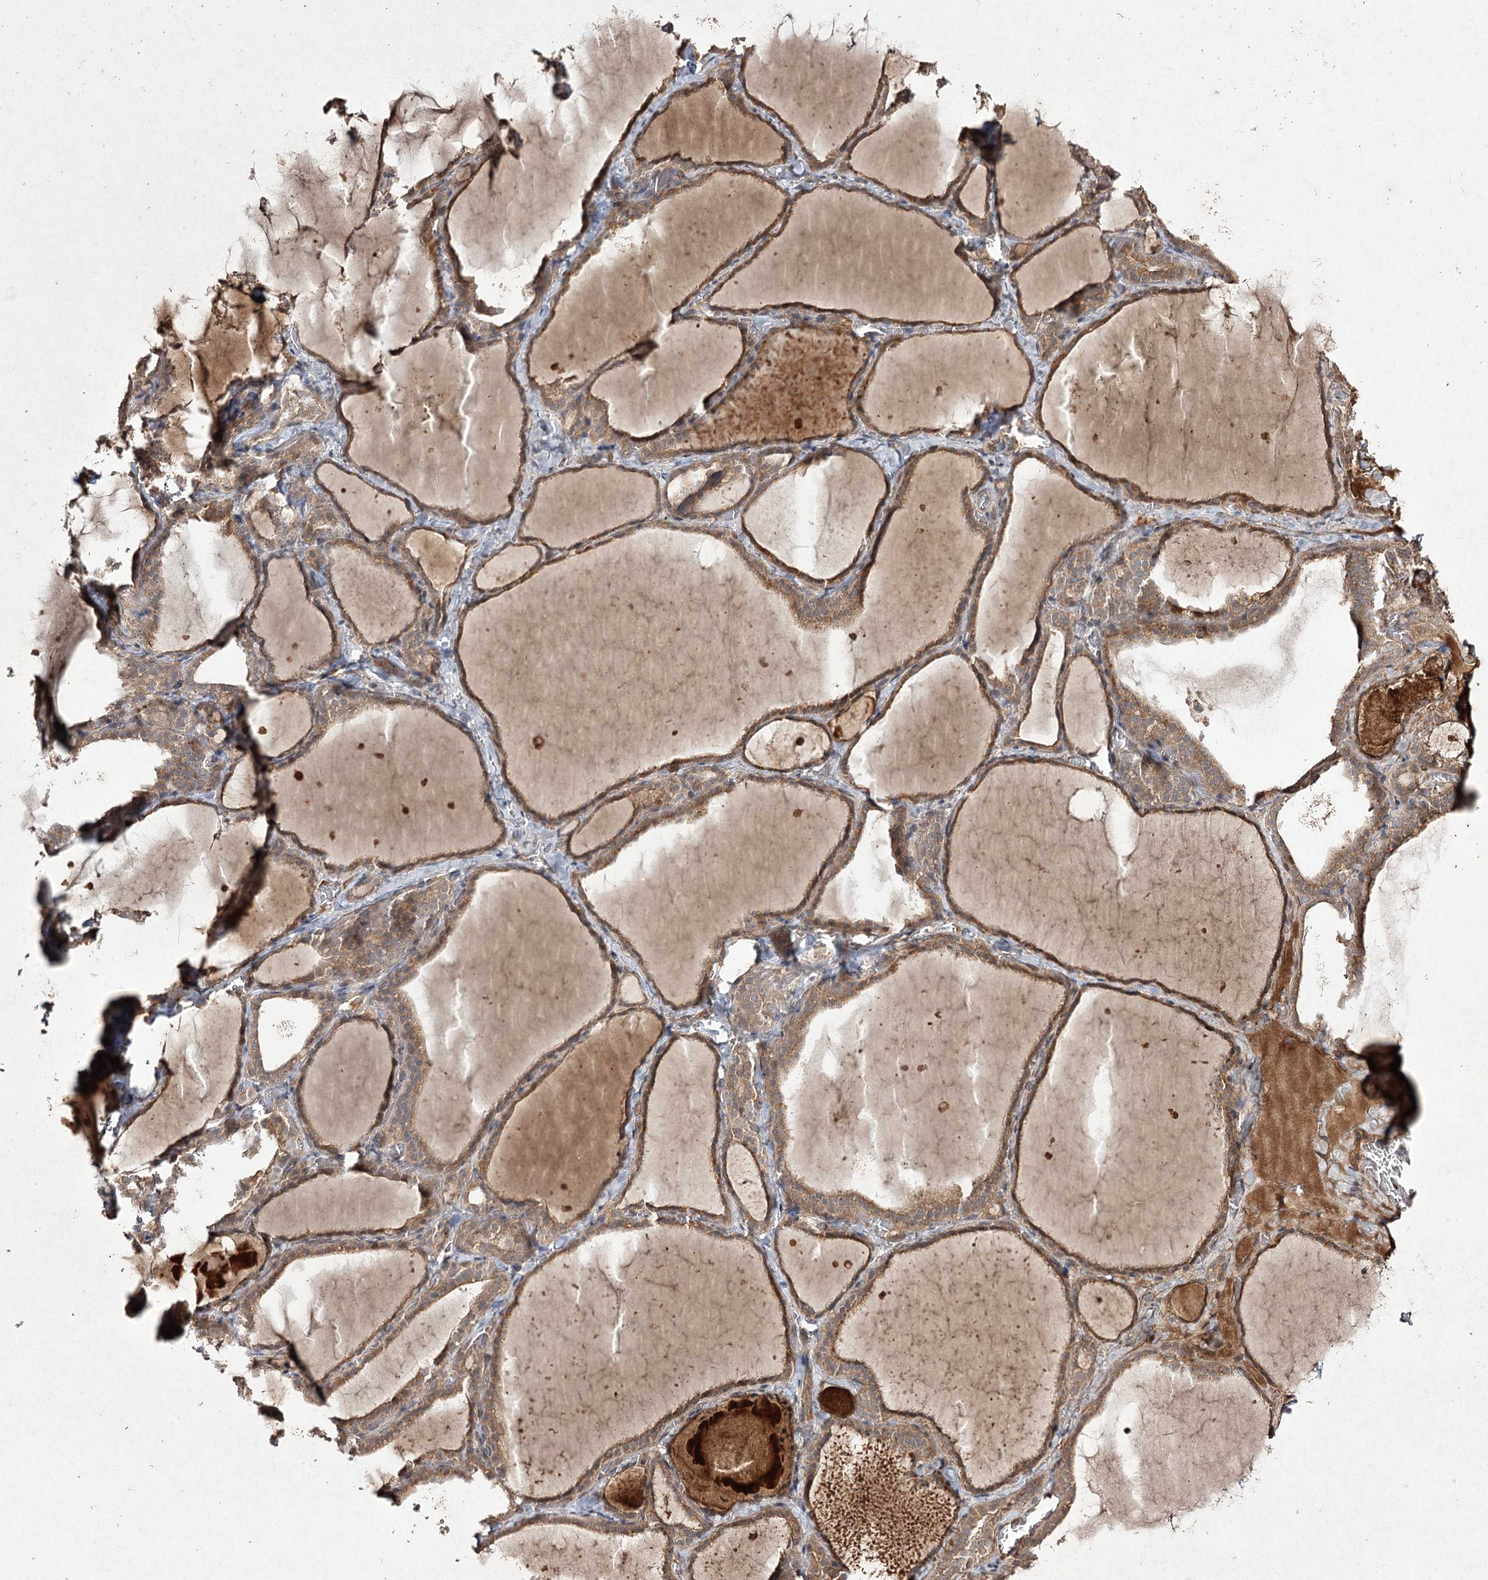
{"staining": {"intensity": "moderate", "quantity": ">75%", "location": "cytoplasmic/membranous"}, "tissue": "thyroid gland", "cell_type": "Glandular cells", "image_type": "normal", "snomed": [{"axis": "morphology", "description": "Normal tissue, NOS"}, {"axis": "topography", "description": "Thyroid gland"}], "caption": "Immunohistochemistry image of unremarkable thyroid gland: thyroid gland stained using IHC displays medium levels of moderate protein expression localized specifically in the cytoplasmic/membranous of glandular cells, appearing as a cytoplasmic/membranous brown color.", "gene": "FANCL", "patient": {"sex": "female", "age": 22}}